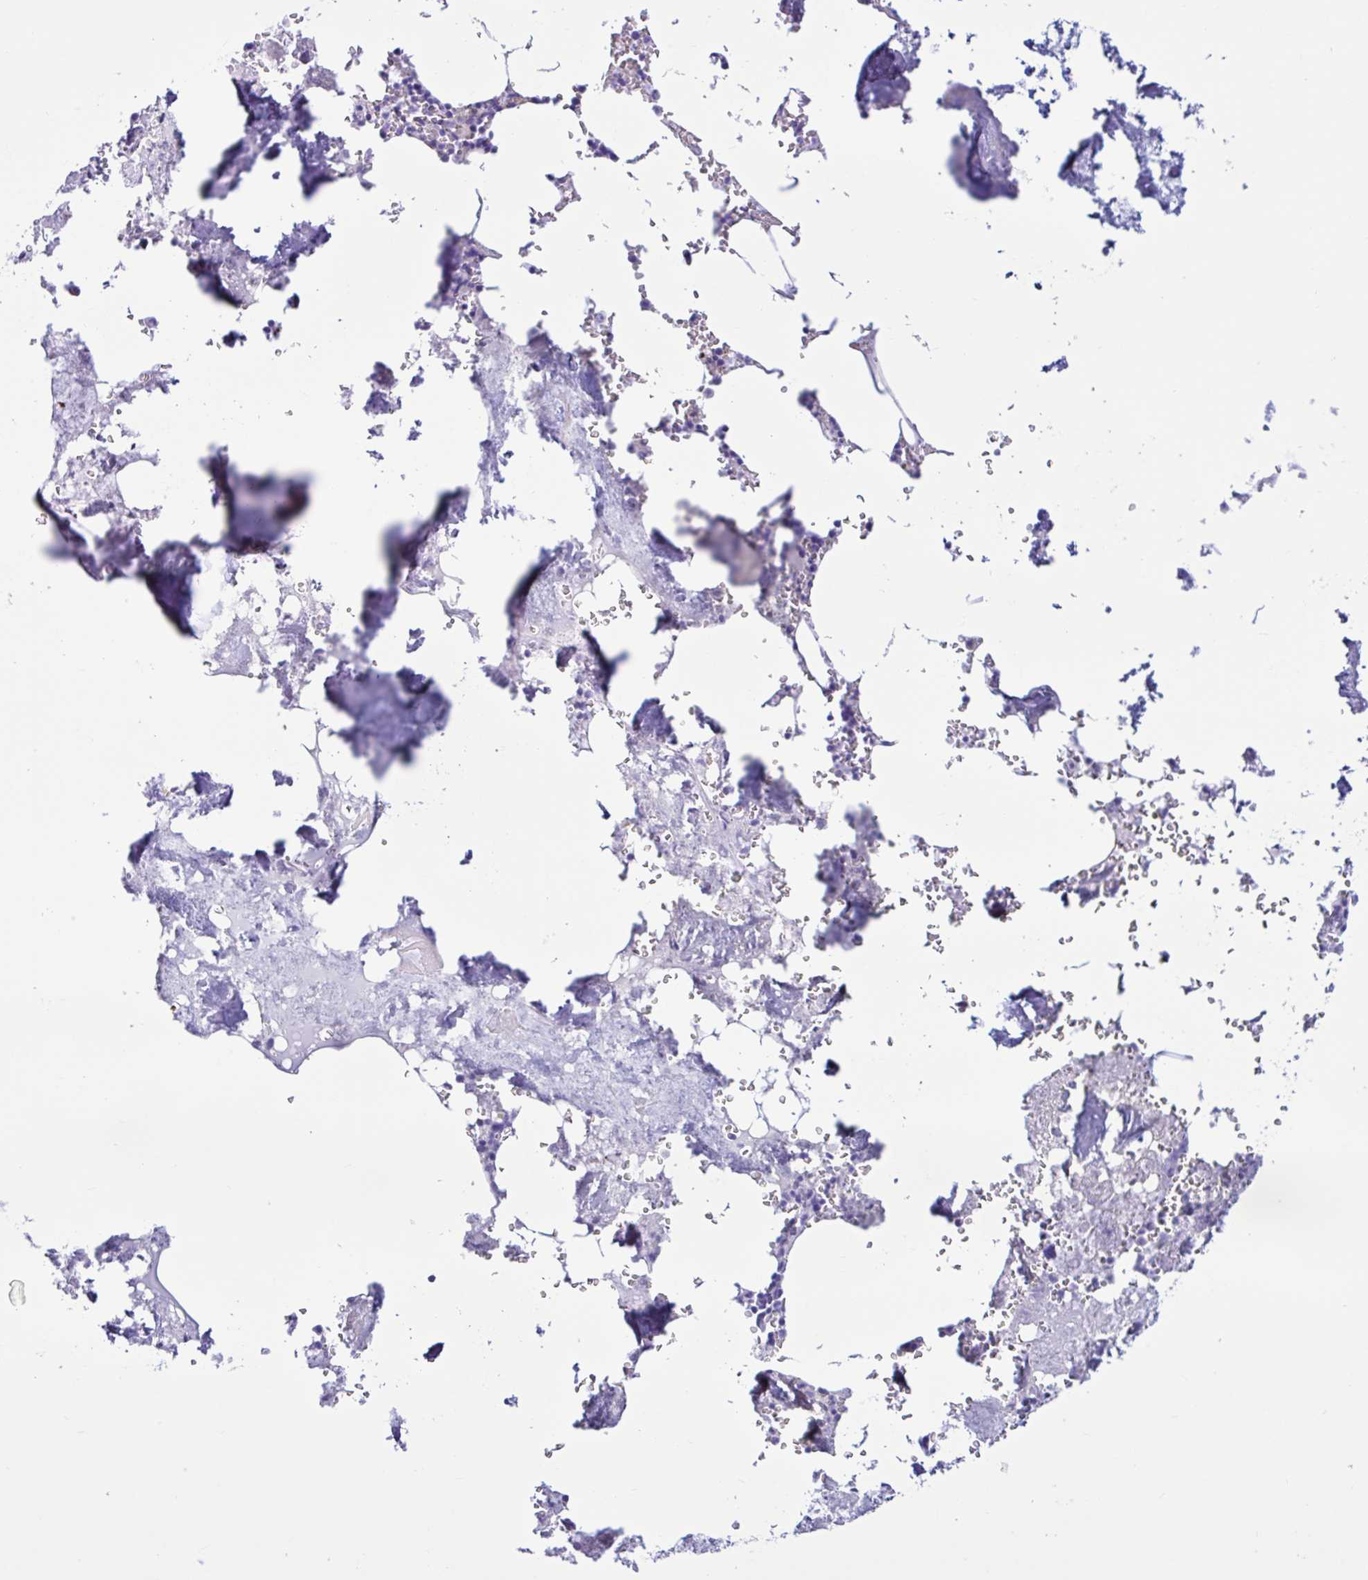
{"staining": {"intensity": "negative", "quantity": "none", "location": "none"}, "tissue": "bone marrow", "cell_type": "Hematopoietic cells", "image_type": "normal", "snomed": [{"axis": "morphology", "description": "Normal tissue, NOS"}, {"axis": "topography", "description": "Bone marrow"}], "caption": "Hematopoietic cells show no significant expression in normal bone marrow. (DAB (3,3'-diaminobenzidine) IHC with hematoxylin counter stain).", "gene": "CYP19A1", "patient": {"sex": "male", "age": 54}}